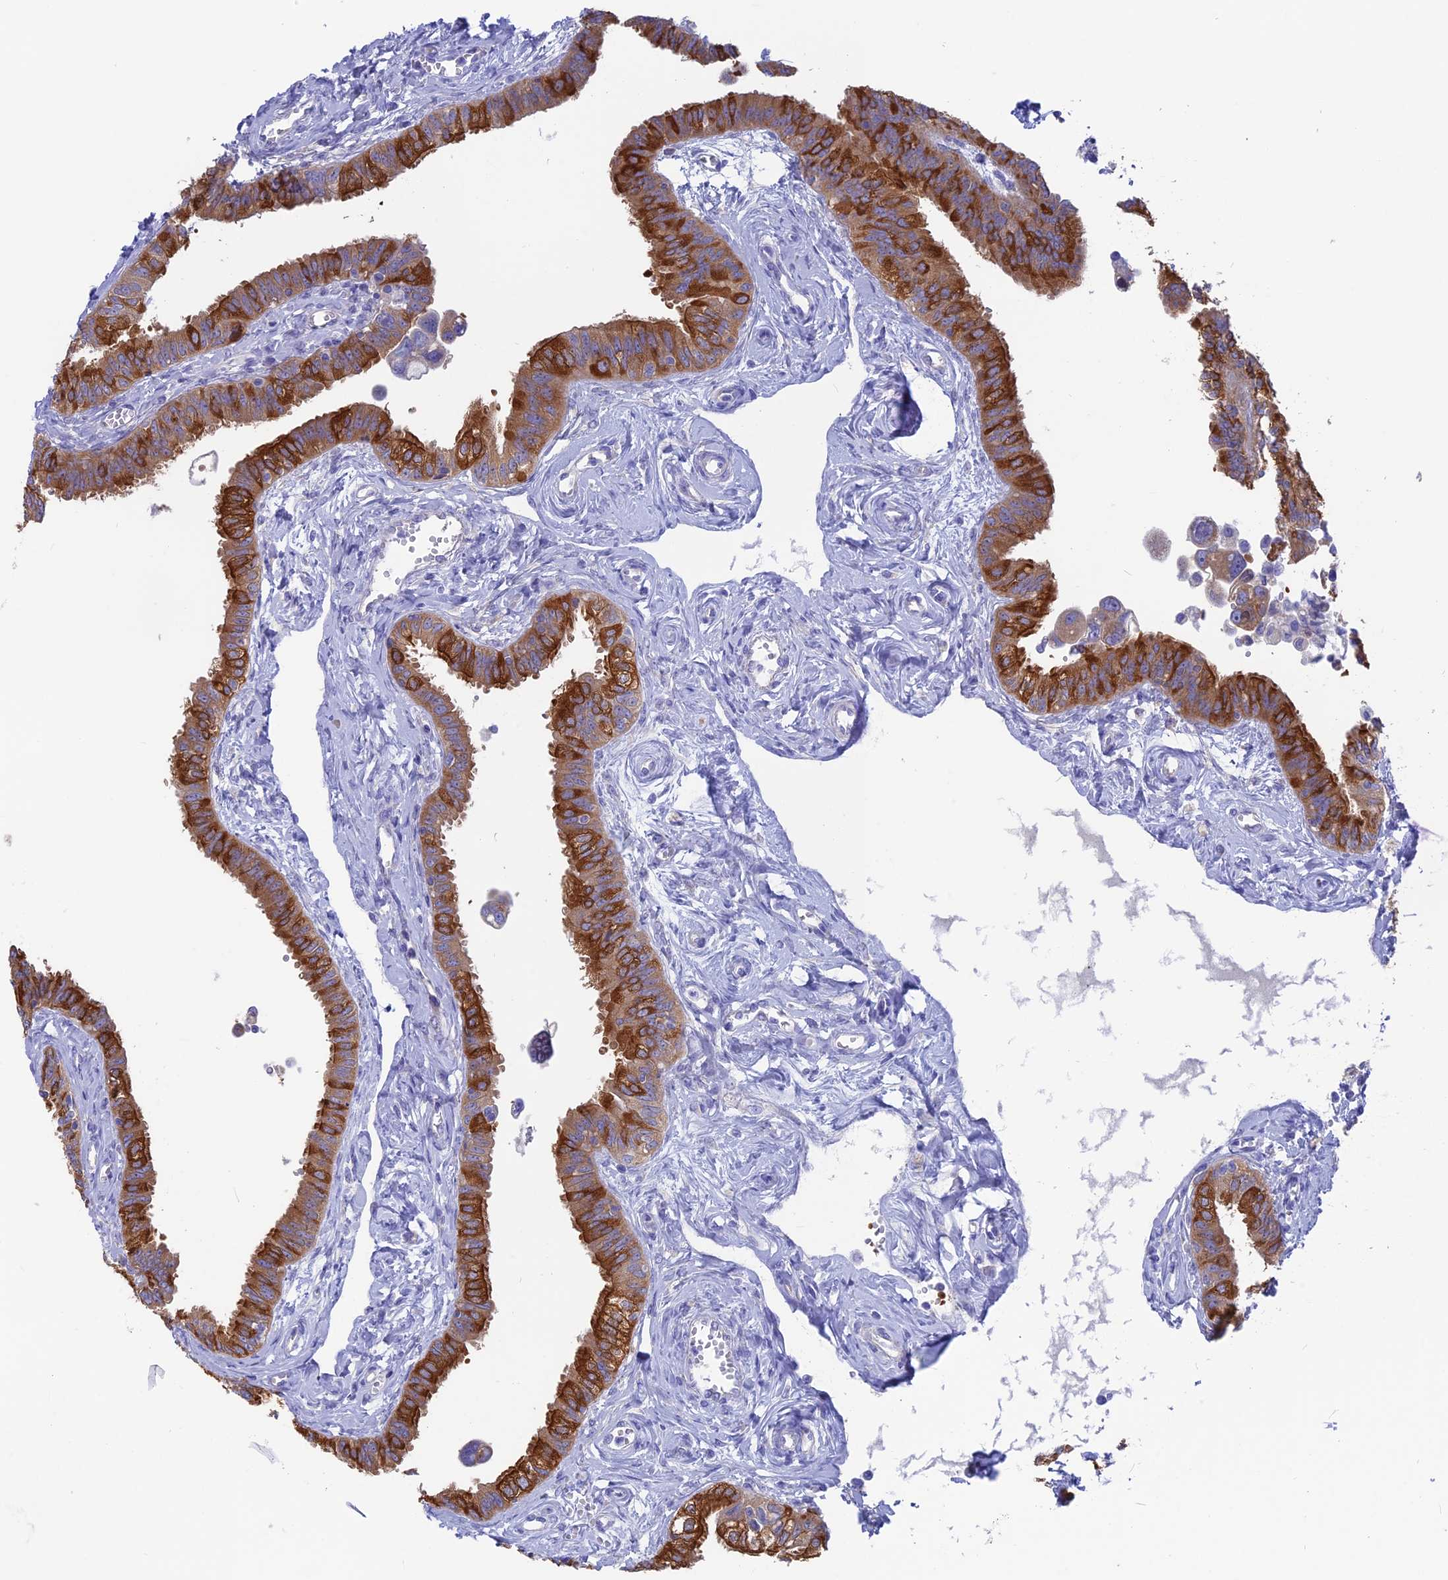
{"staining": {"intensity": "strong", "quantity": ">75%", "location": "cytoplasmic/membranous"}, "tissue": "fallopian tube", "cell_type": "Glandular cells", "image_type": "normal", "snomed": [{"axis": "morphology", "description": "Normal tissue, NOS"}, {"axis": "morphology", "description": "Carcinoma, NOS"}, {"axis": "topography", "description": "Fallopian tube"}, {"axis": "topography", "description": "Ovary"}], "caption": "Protein staining displays strong cytoplasmic/membranous staining in about >75% of glandular cells in normal fallopian tube.", "gene": "LZTFL1", "patient": {"sex": "female", "age": 59}}